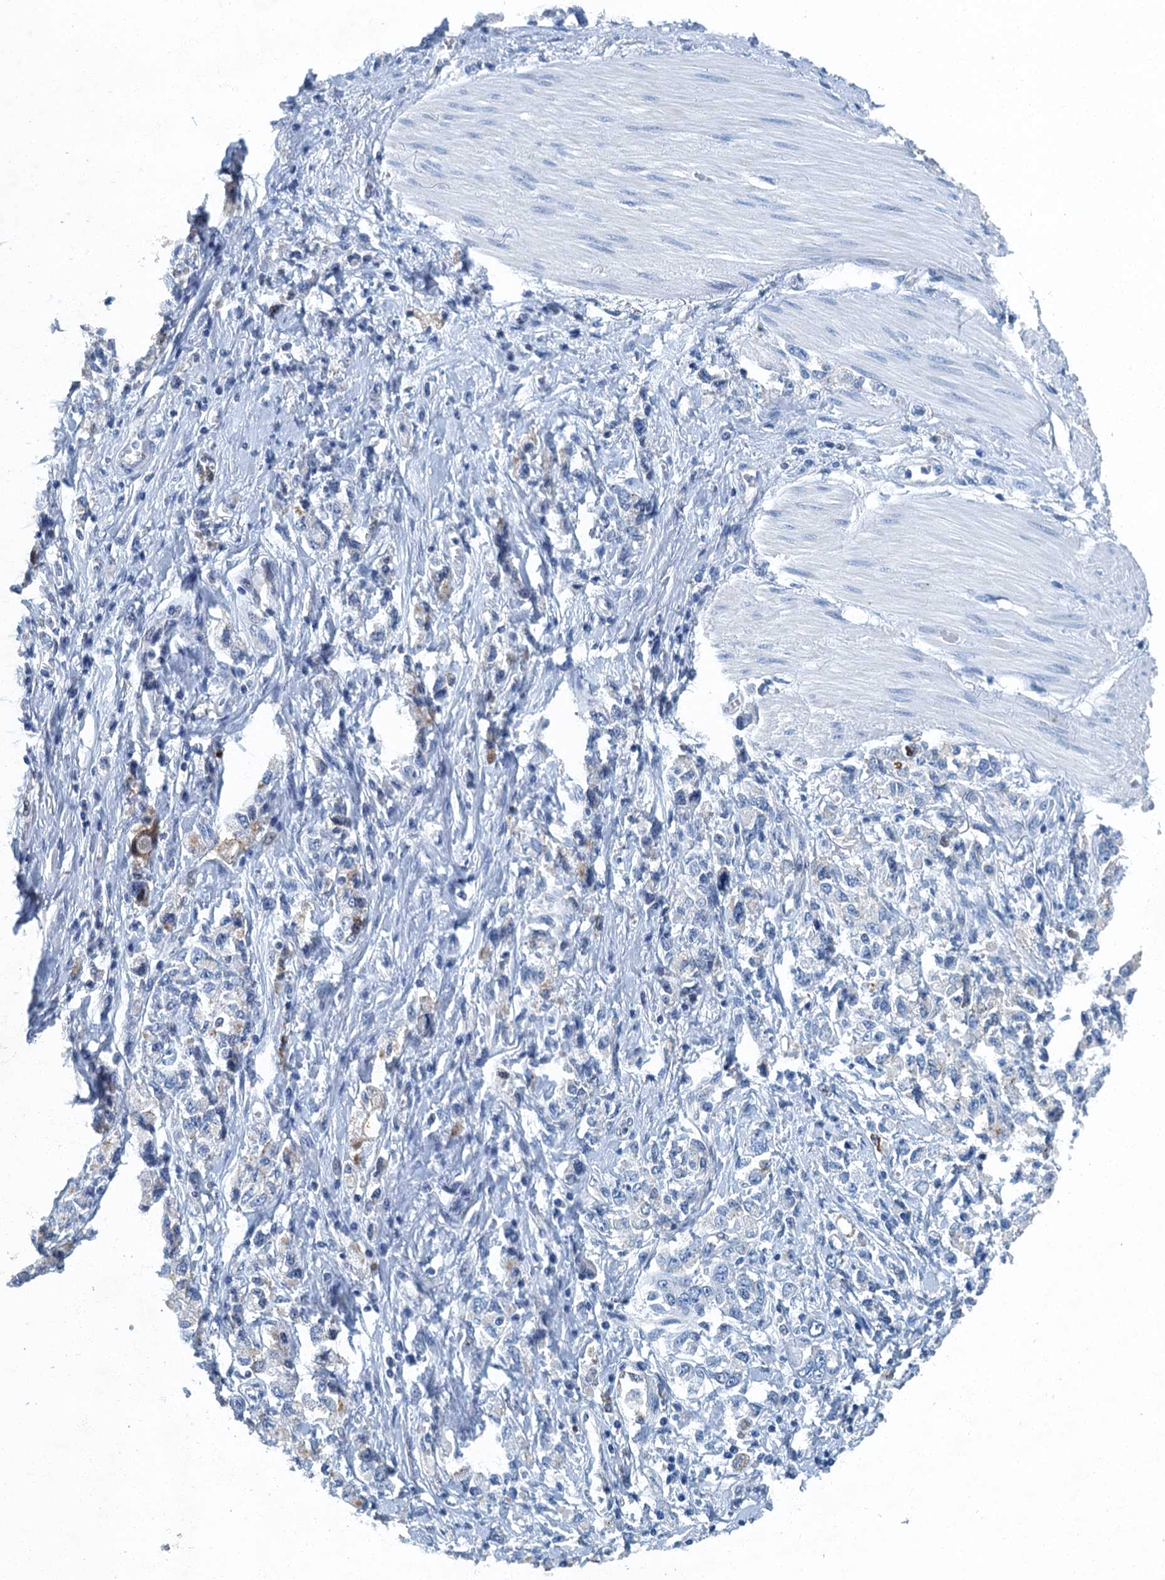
{"staining": {"intensity": "negative", "quantity": "none", "location": "none"}, "tissue": "stomach cancer", "cell_type": "Tumor cells", "image_type": "cancer", "snomed": [{"axis": "morphology", "description": "Adenocarcinoma, NOS"}, {"axis": "topography", "description": "Stomach"}], "caption": "Immunohistochemistry micrograph of neoplastic tissue: stomach cancer (adenocarcinoma) stained with DAB (3,3'-diaminobenzidine) displays no significant protein staining in tumor cells.", "gene": "GADL1", "patient": {"sex": "female", "age": 76}}